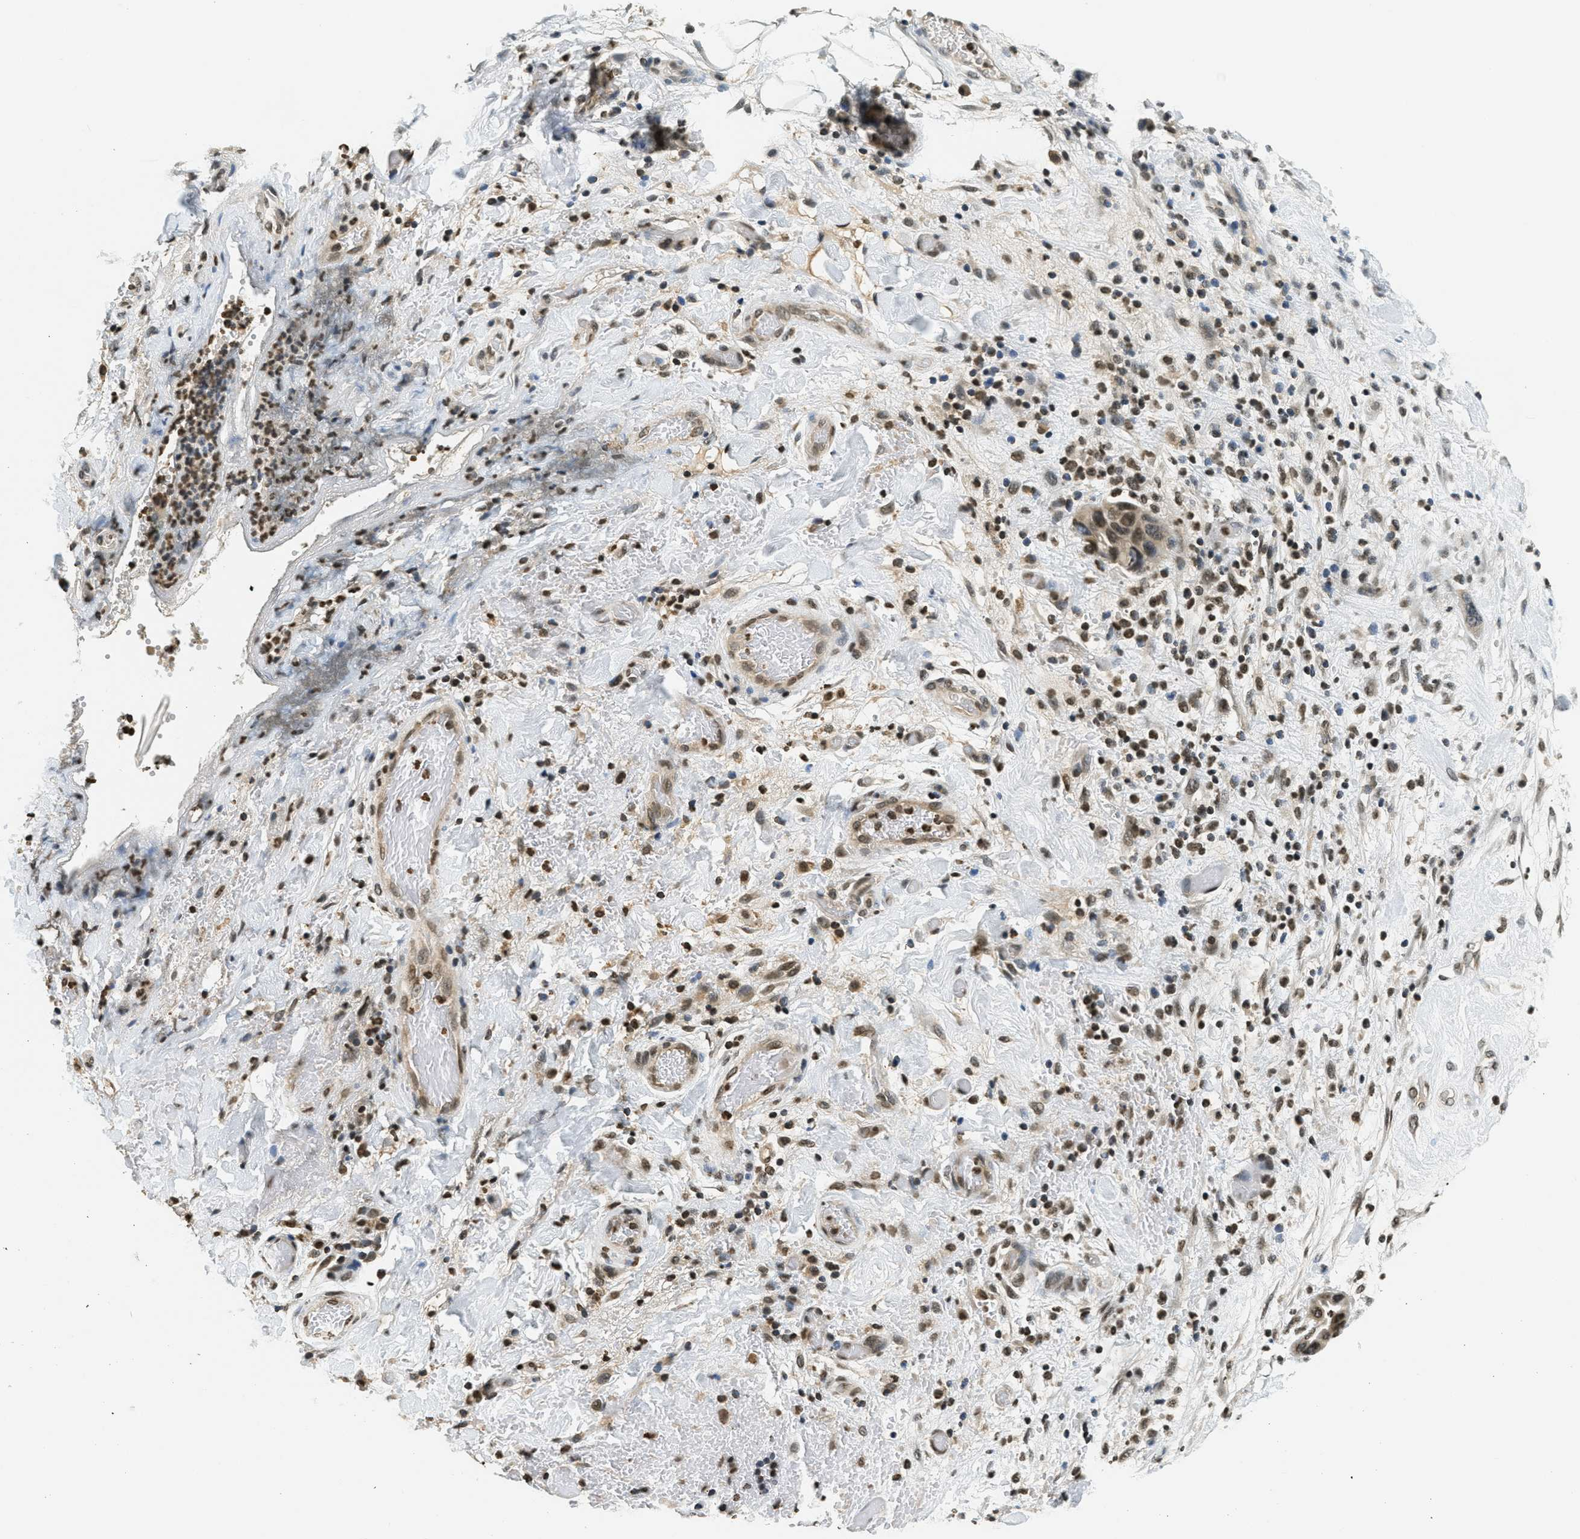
{"staining": {"intensity": "moderate", "quantity": ">75%", "location": "nuclear"}, "tissue": "pancreatic cancer", "cell_type": "Tumor cells", "image_type": "cancer", "snomed": [{"axis": "morphology", "description": "Adenocarcinoma, NOS"}, {"axis": "topography", "description": "Pancreas"}], "caption": "Immunohistochemical staining of pancreatic cancer (adenocarcinoma) exhibits medium levels of moderate nuclear protein staining in about >75% of tumor cells.", "gene": "LDB2", "patient": {"sex": "female", "age": 71}}